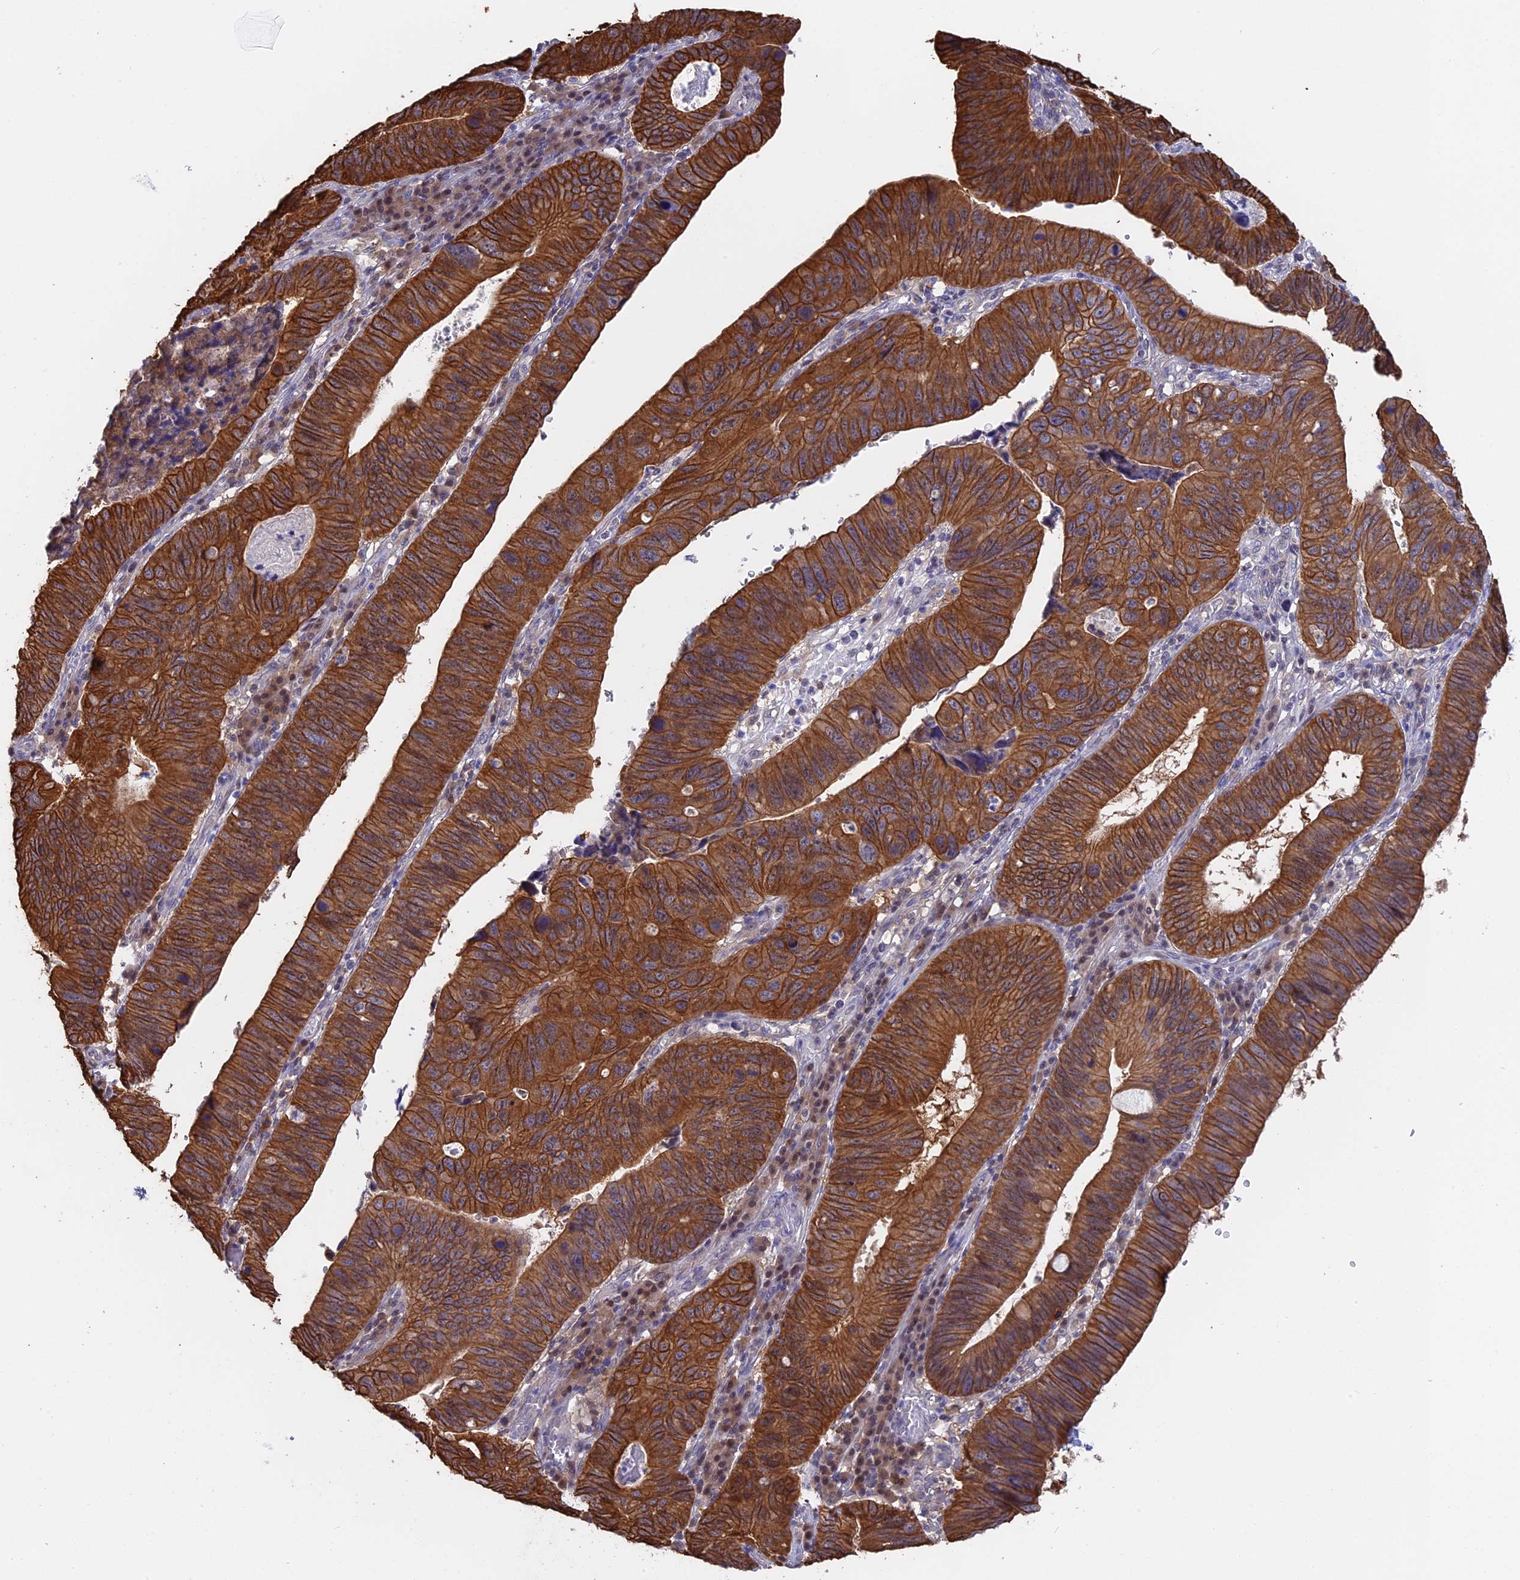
{"staining": {"intensity": "strong", "quantity": ">75%", "location": "cytoplasmic/membranous"}, "tissue": "stomach cancer", "cell_type": "Tumor cells", "image_type": "cancer", "snomed": [{"axis": "morphology", "description": "Adenocarcinoma, NOS"}, {"axis": "topography", "description": "Stomach"}], "caption": "Immunohistochemical staining of human stomach cancer demonstrates high levels of strong cytoplasmic/membranous protein positivity in approximately >75% of tumor cells. Nuclei are stained in blue.", "gene": "STUB1", "patient": {"sex": "male", "age": 59}}